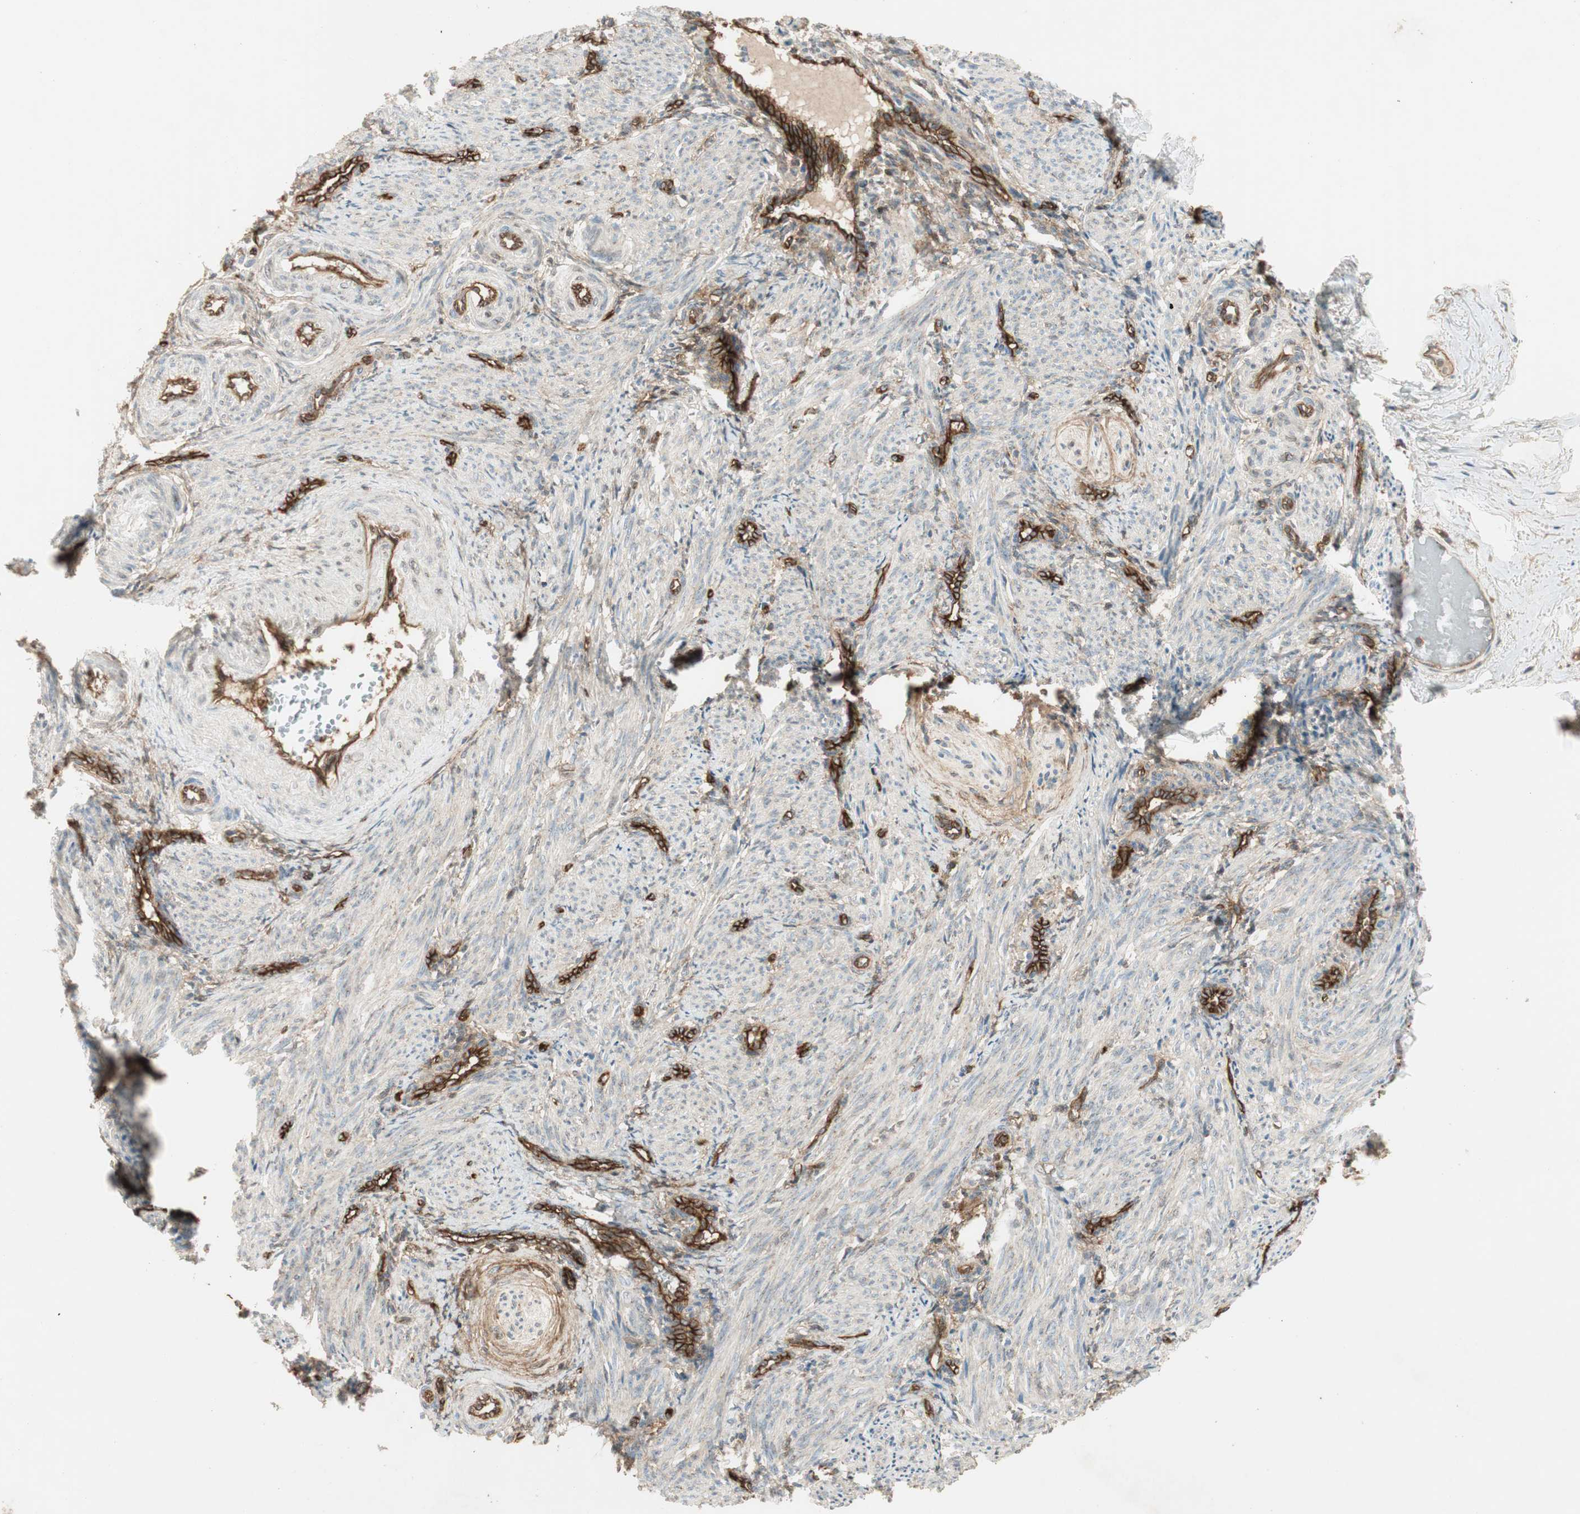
{"staining": {"intensity": "weak", "quantity": "25%-75%", "location": "cytoplasmic/membranous,nuclear"}, "tissue": "smooth muscle", "cell_type": "Smooth muscle cells", "image_type": "normal", "snomed": [{"axis": "morphology", "description": "Normal tissue, NOS"}, {"axis": "topography", "description": "Endometrium"}], "caption": "A brown stain highlights weak cytoplasmic/membranous,nuclear expression of a protein in smooth muscle cells of benign smooth muscle. The protein of interest is shown in brown color, while the nuclei are stained blue.", "gene": "BTN3A3", "patient": {"sex": "female", "age": 33}}